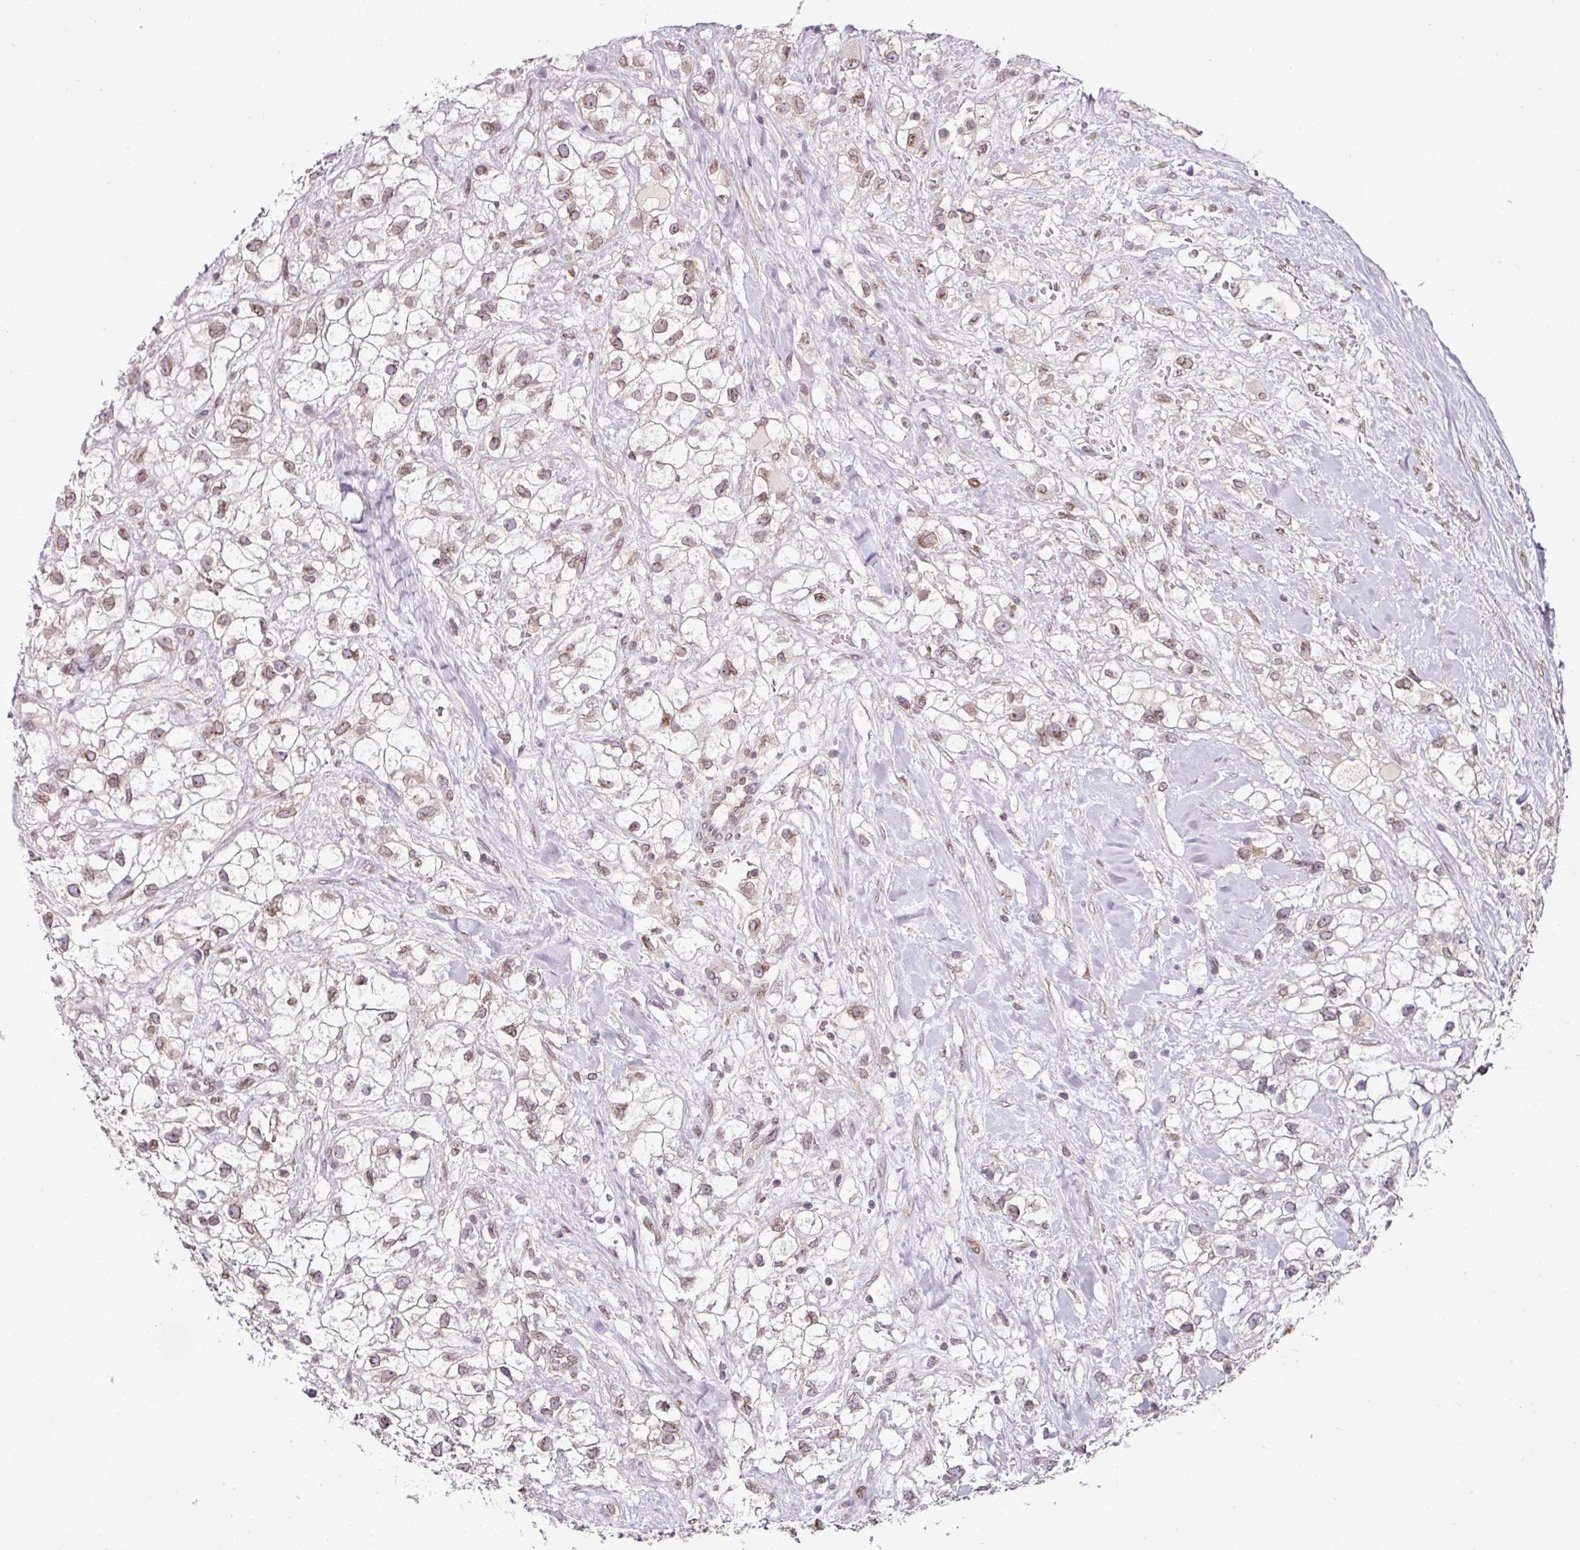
{"staining": {"intensity": "weak", "quantity": "25%-75%", "location": "nuclear"}, "tissue": "renal cancer", "cell_type": "Tumor cells", "image_type": "cancer", "snomed": [{"axis": "morphology", "description": "Adenocarcinoma, NOS"}, {"axis": "topography", "description": "Kidney"}], "caption": "Human adenocarcinoma (renal) stained with a brown dye shows weak nuclear positive positivity in about 25%-75% of tumor cells.", "gene": "RANGAP1", "patient": {"sex": "male", "age": 59}}